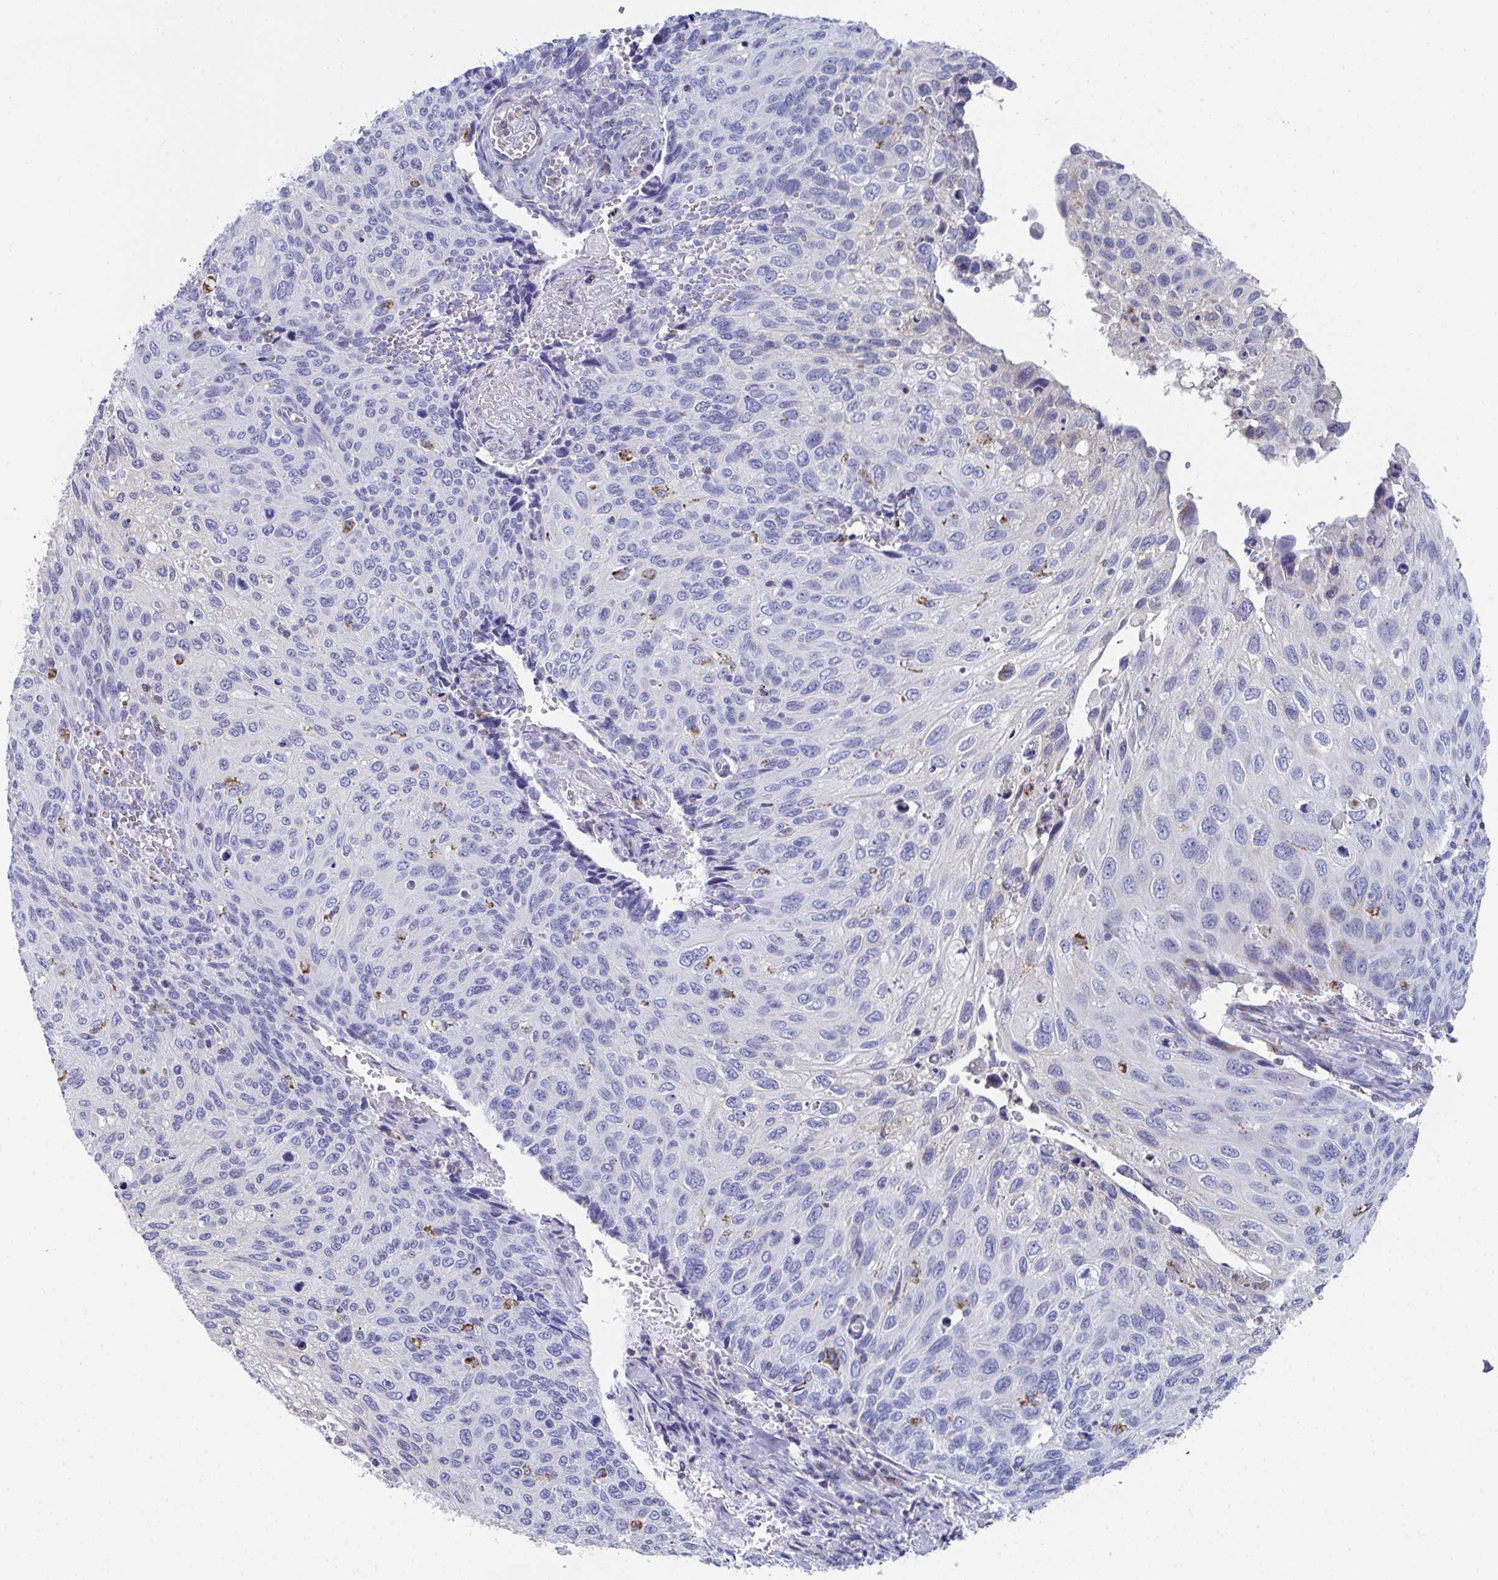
{"staining": {"intensity": "negative", "quantity": "none", "location": "none"}, "tissue": "cervical cancer", "cell_type": "Tumor cells", "image_type": "cancer", "snomed": [{"axis": "morphology", "description": "Squamous cell carcinoma, NOS"}, {"axis": "topography", "description": "Cervix"}], "caption": "High power microscopy image of an IHC micrograph of squamous cell carcinoma (cervical), revealing no significant positivity in tumor cells.", "gene": "MGAM2", "patient": {"sex": "female", "age": 70}}